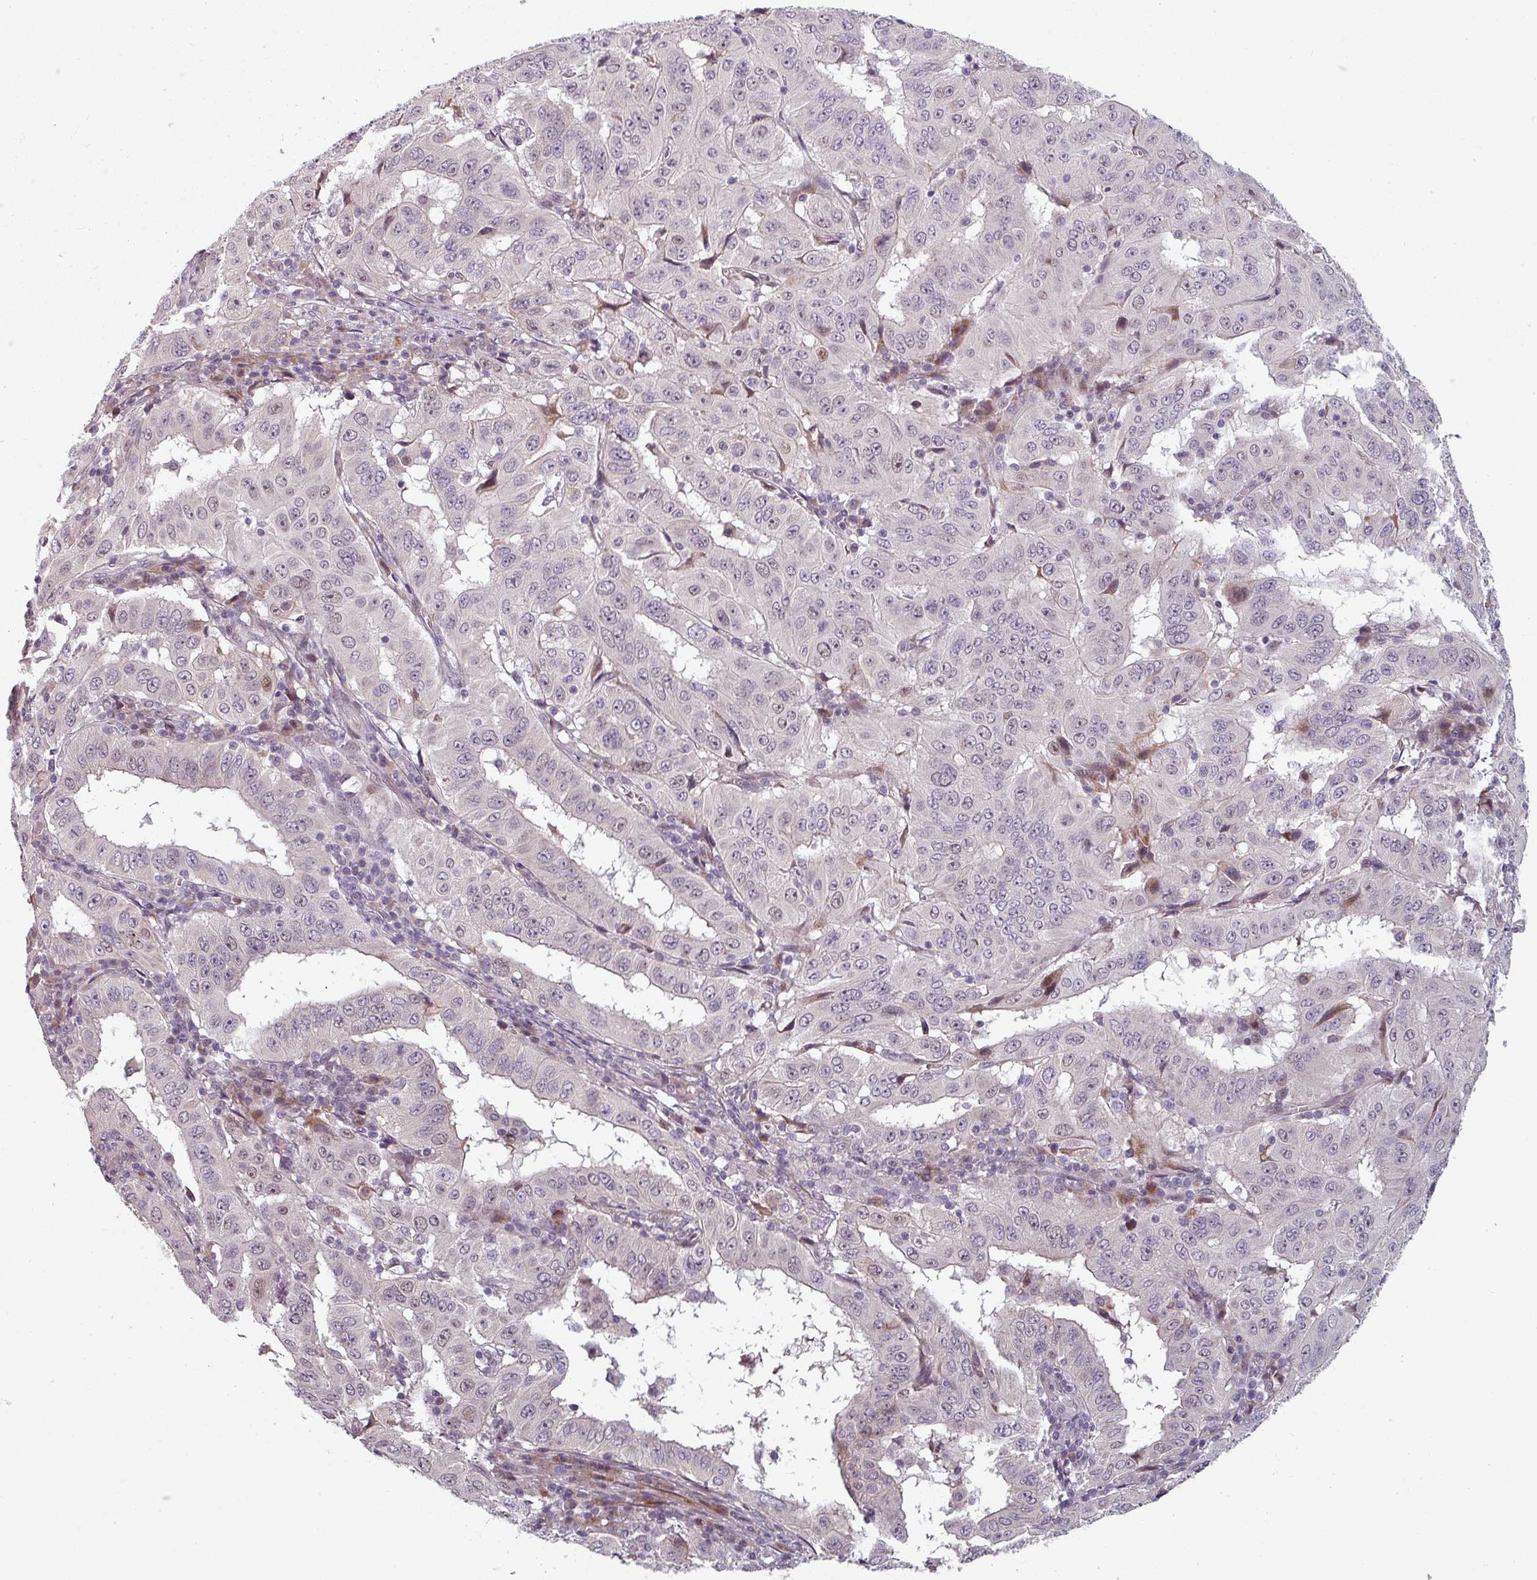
{"staining": {"intensity": "weak", "quantity": "<25%", "location": "nuclear"}, "tissue": "pancreatic cancer", "cell_type": "Tumor cells", "image_type": "cancer", "snomed": [{"axis": "morphology", "description": "Adenocarcinoma, NOS"}, {"axis": "topography", "description": "Pancreas"}], "caption": "This micrograph is of pancreatic adenocarcinoma stained with immunohistochemistry (IHC) to label a protein in brown with the nuclei are counter-stained blue. There is no staining in tumor cells.", "gene": "CYB5RL", "patient": {"sex": "male", "age": 63}}